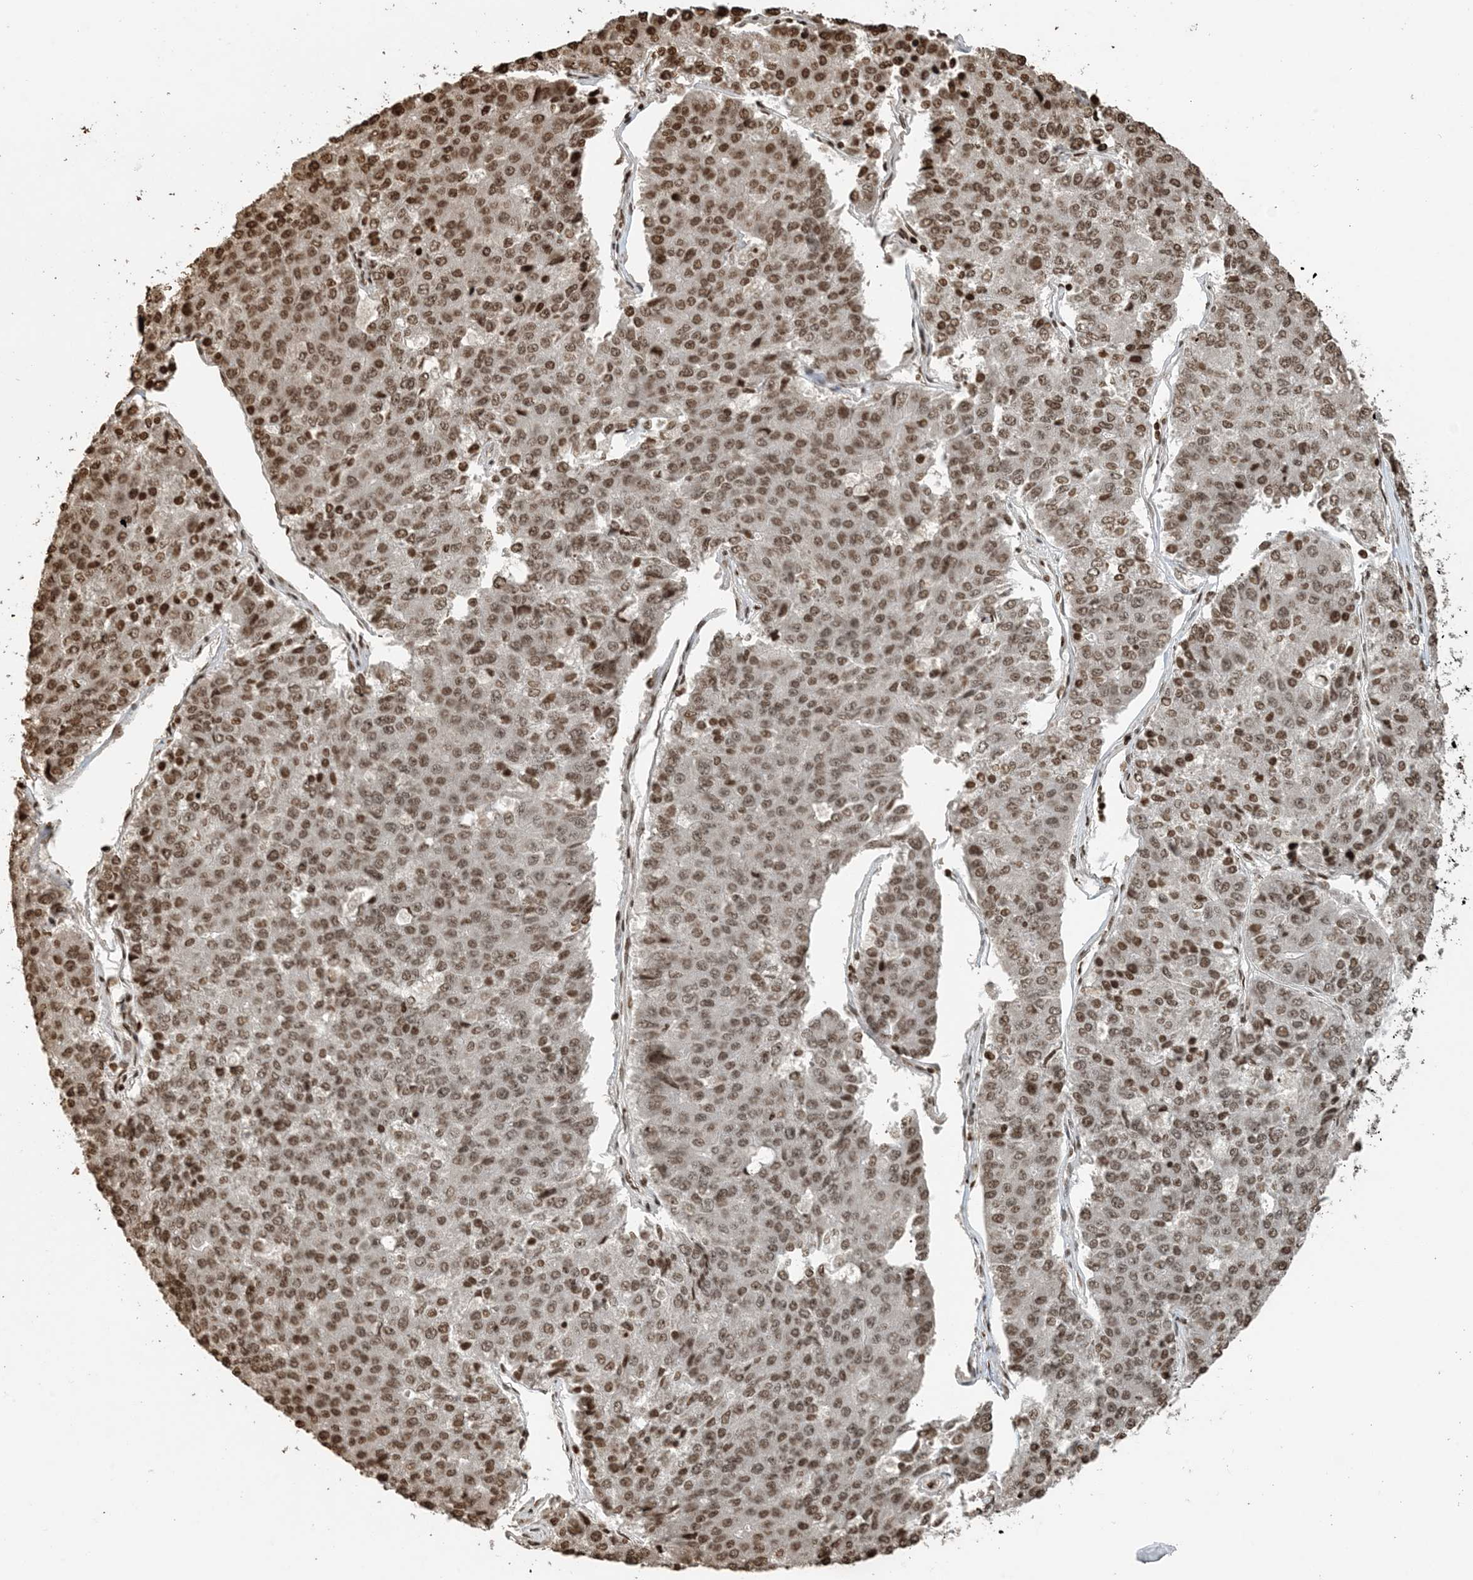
{"staining": {"intensity": "moderate", "quantity": ">75%", "location": "nuclear"}, "tissue": "pancreatic cancer", "cell_type": "Tumor cells", "image_type": "cancer", "snomed": [{"axis": "morphology", "description": "Adenocarcinoma, NOS"}, {"axis": "topography", "description": "Pancreas"}], "caption": "Immunohistochemistry image of human pancreatic cancer stained for a protein (brown), which demonstrates medium levels of moderate nuclear staining in approximately >75% of tumor cells.", "gene": "H3-3B", "patient": {"sex": "male", "age": 50}}